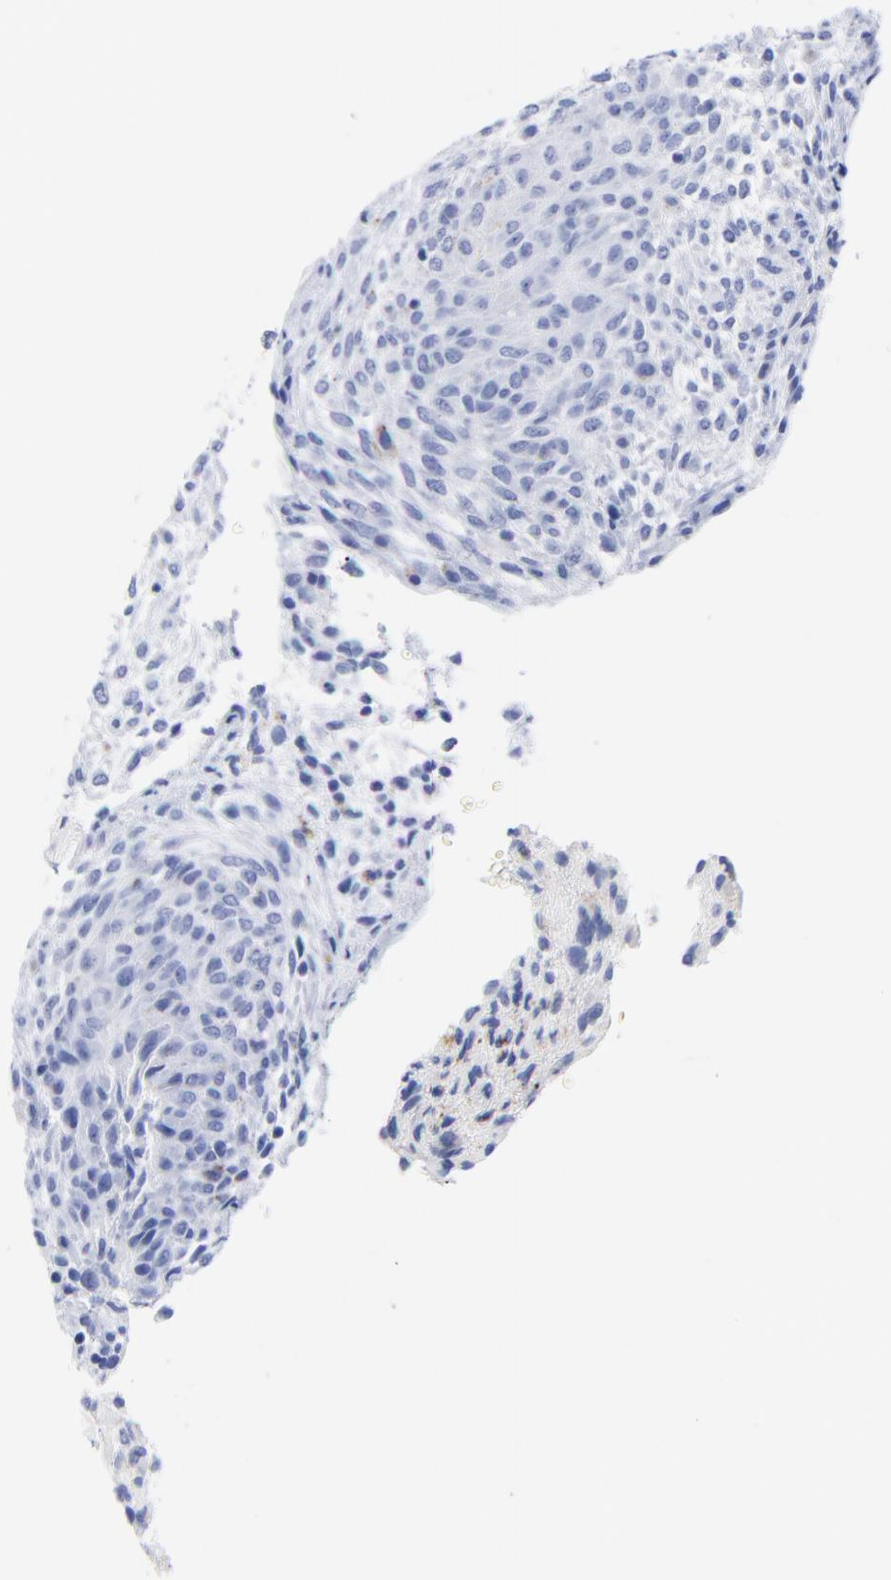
{"staining": {"intensity": "moderate", "quantity": "<25%", "location": "cytoplasmic/membranous"}, "tissue": "glioma", "cell_type": "Tumor cells", "image_type": "cancer", "snomed": [{"axis": "morphology", "description": "Glioma, malignant, High grade"}, {"axis": "topography", "description": "Cerebral cortex"}], "caption": "Malignant glioma (high-grade) was stained to show a protein in brown. There is low levels of moderate cytoplasmic/membranous positivity in about <25% of tumor cells.", "gene": "CPVL", "patient": {"sex": "female", "age": 55}}